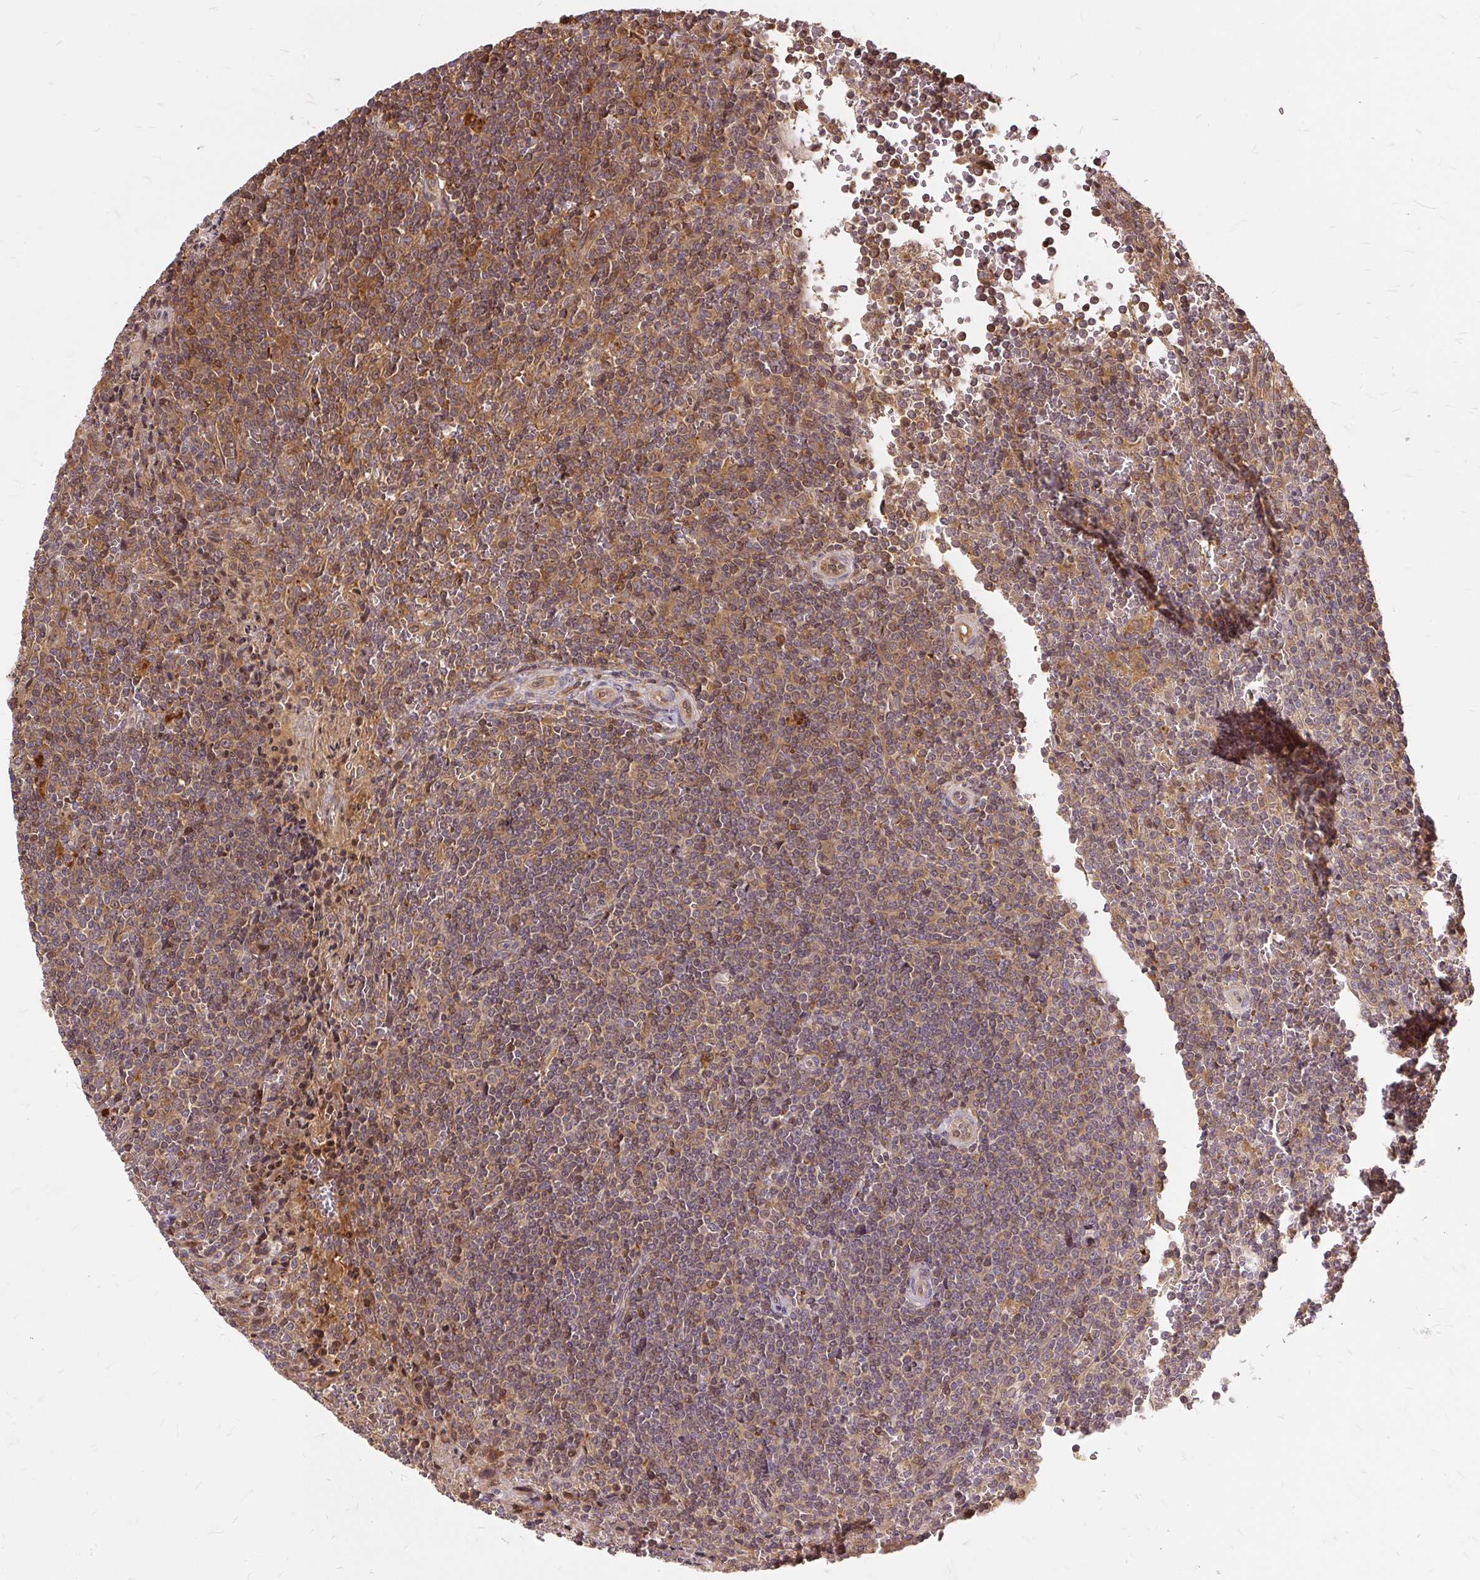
{"staining": {"intensity": "weak", "quantity": "25%-75%", "location": "cytoplasmic/membranous"}, "tissue": "lymphoma", "cell_type": "Tumor cells", "image_type": "cancer", "snomed": [{"axis": "morphology", "description": "Malignant lymphoma, non-Hodgkin's type, Low grade"}, {"axis": "topography", "description": "Spleen"}], "caption": "Immunohistochemistry micrograph of neoplastic tissue: lymphoma stained using IHC exhibits low levels of weak protein expression localized specifically in the cytoplasmic/membranous of tumor cells, appearing as a cytoplasmic/membranous brown color.", "gene": "AP5S1", "patient": {"sex": "female", "age": 19}}